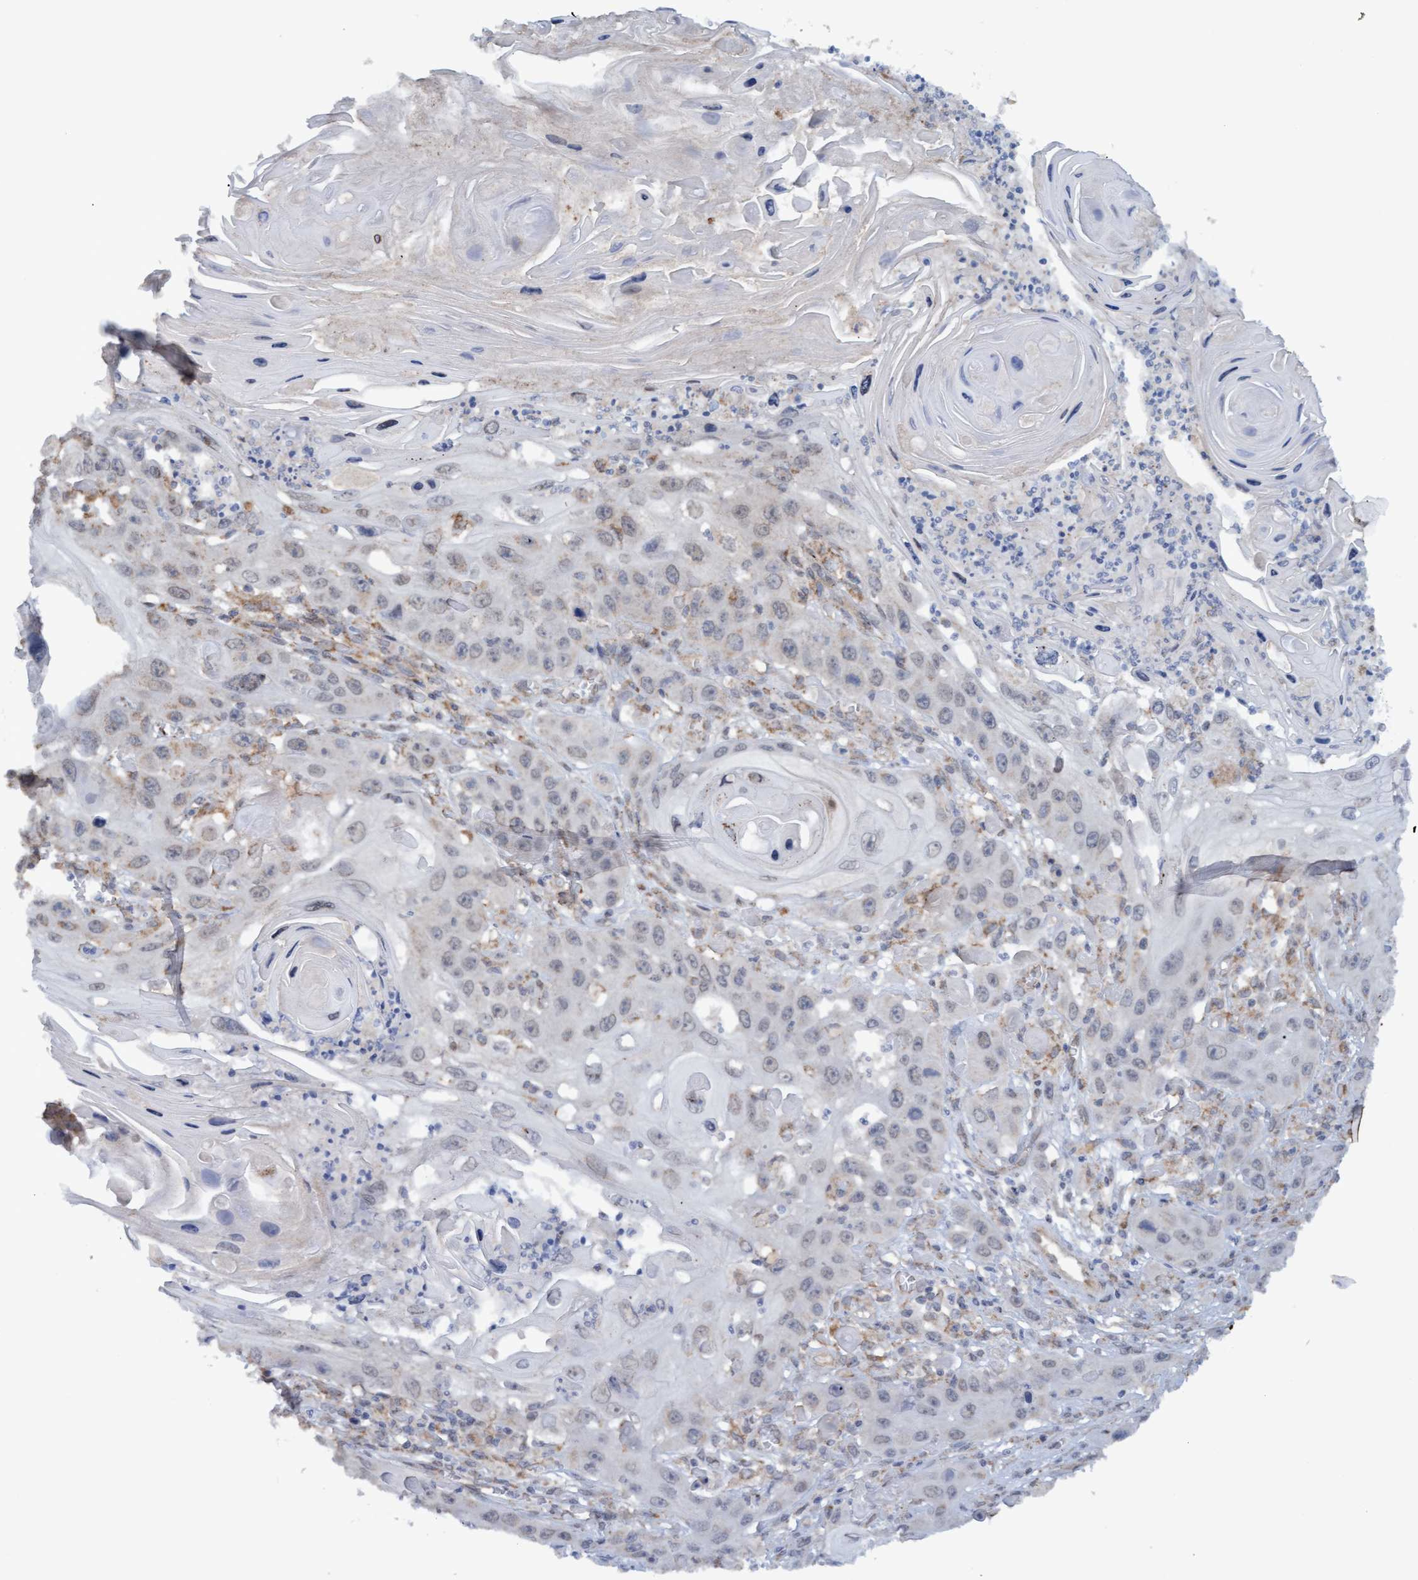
{"staining": {"intensity": "weak", "quantity": "<25%", "location": "cytoplasmic/membranous"}, "tissue": "skin cancer", "cell_type": "Tumor cells", "image_type": "cancer", "snomed": [{"axis": "morphology", "description": "Squamous cell carcinoma, NOS"}, {"axis": "topography", "description": "Skin"}], "caption": "Human skin cancer (squamous cell carcinoma) stained for a protein using immunohistochemistry shows no staining in tumor cells.", "gene": "MGLL", "patient": {"sex": "male", "age": 55}}